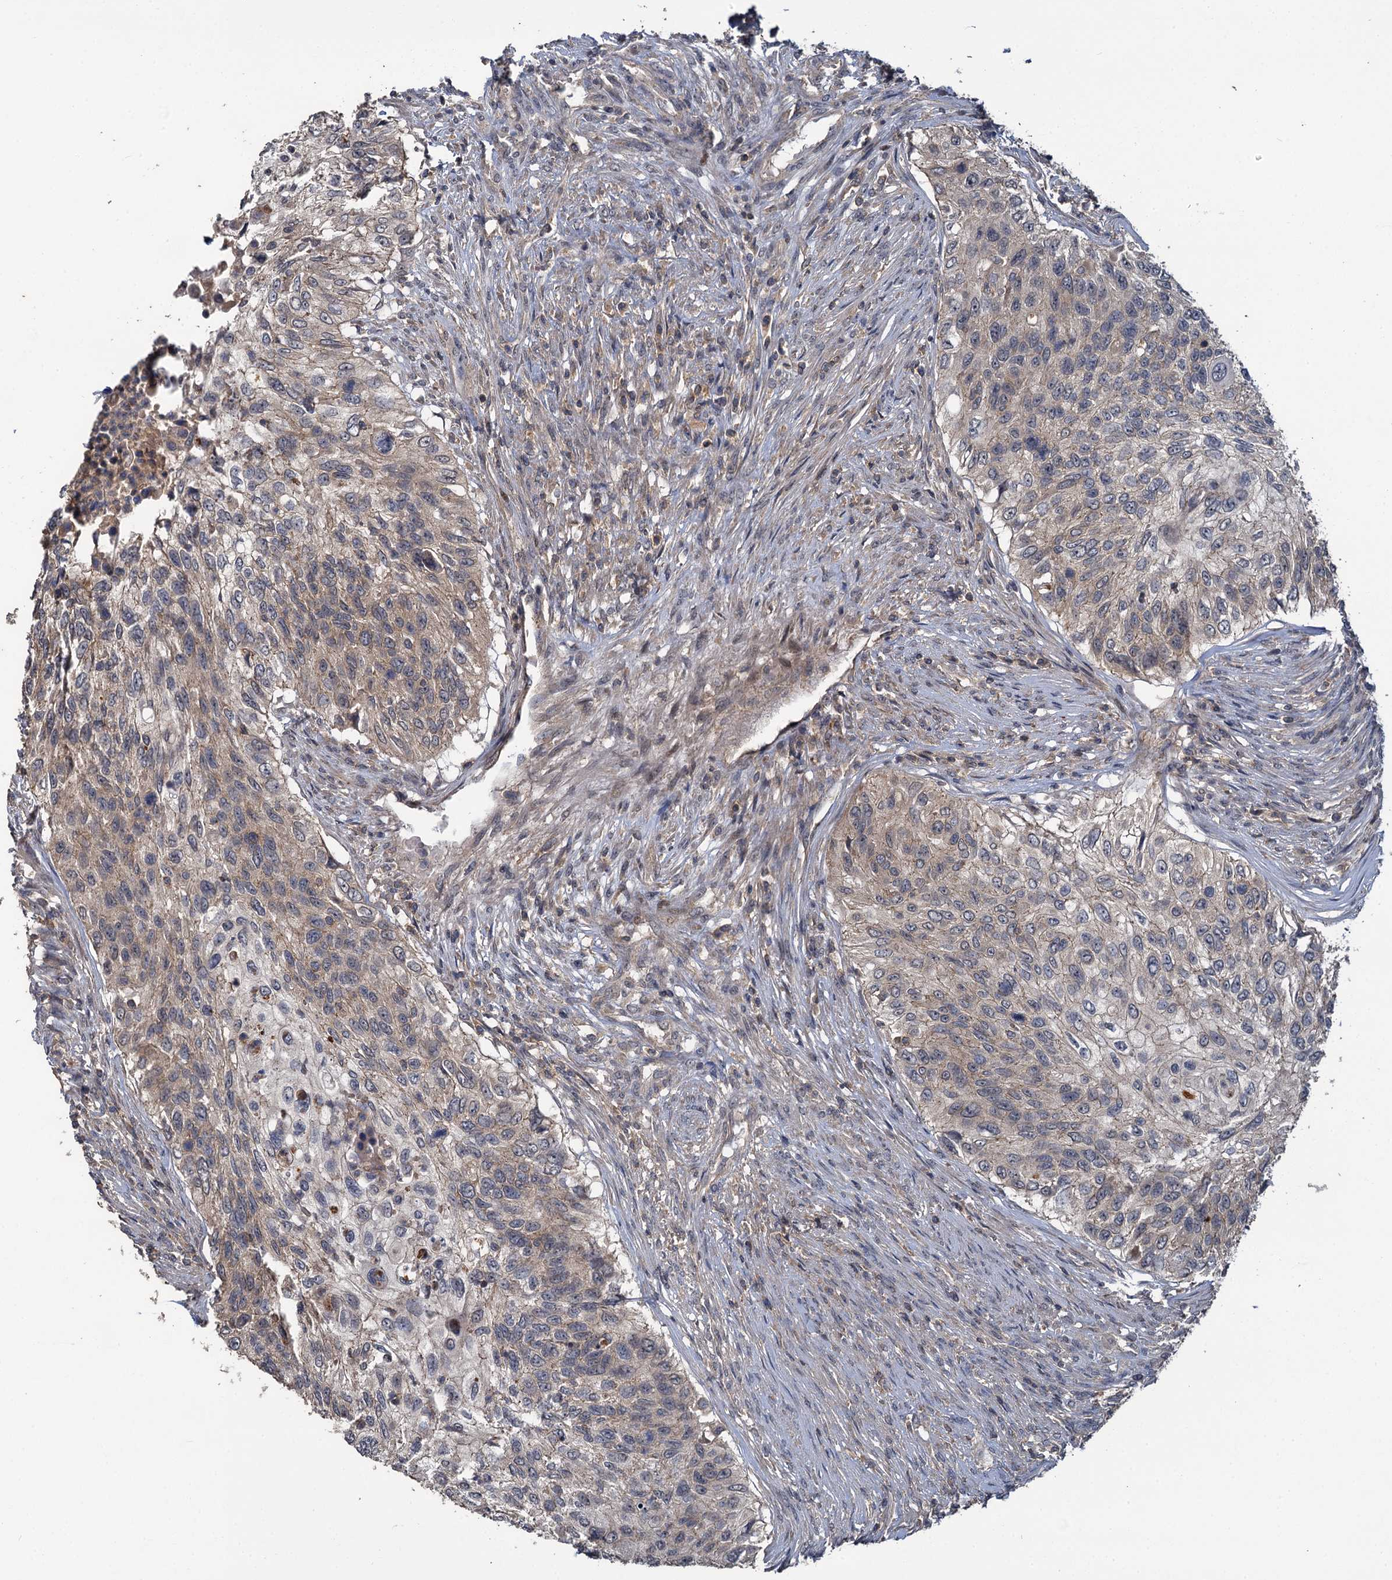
{"staining": {"intensity": "weak", "quantity": "25%-75%", "location": "cytoplasmic/membranous"}, "tissue": "urothelial cancer", "cell_type": "Tumor cells", "image_type": "cancer", "snomed": [{"axis": "morphology", "description": "Urothelial carcinoma, High grade"}, {"axis": "topography", "description": "Urinary bladder"}], "caption": "Immunohistochemical staining of human high-grade urothelial carcinoma reveals low levels of weak cytoplasmic/membranous protein staining in approximately 25%-75% of tumor cells. The protein of interest is shown in brown color, while the nuclei are stained blue.", "gene": "TMEM39A", "patient": {"sex": "female", "age": 60}}